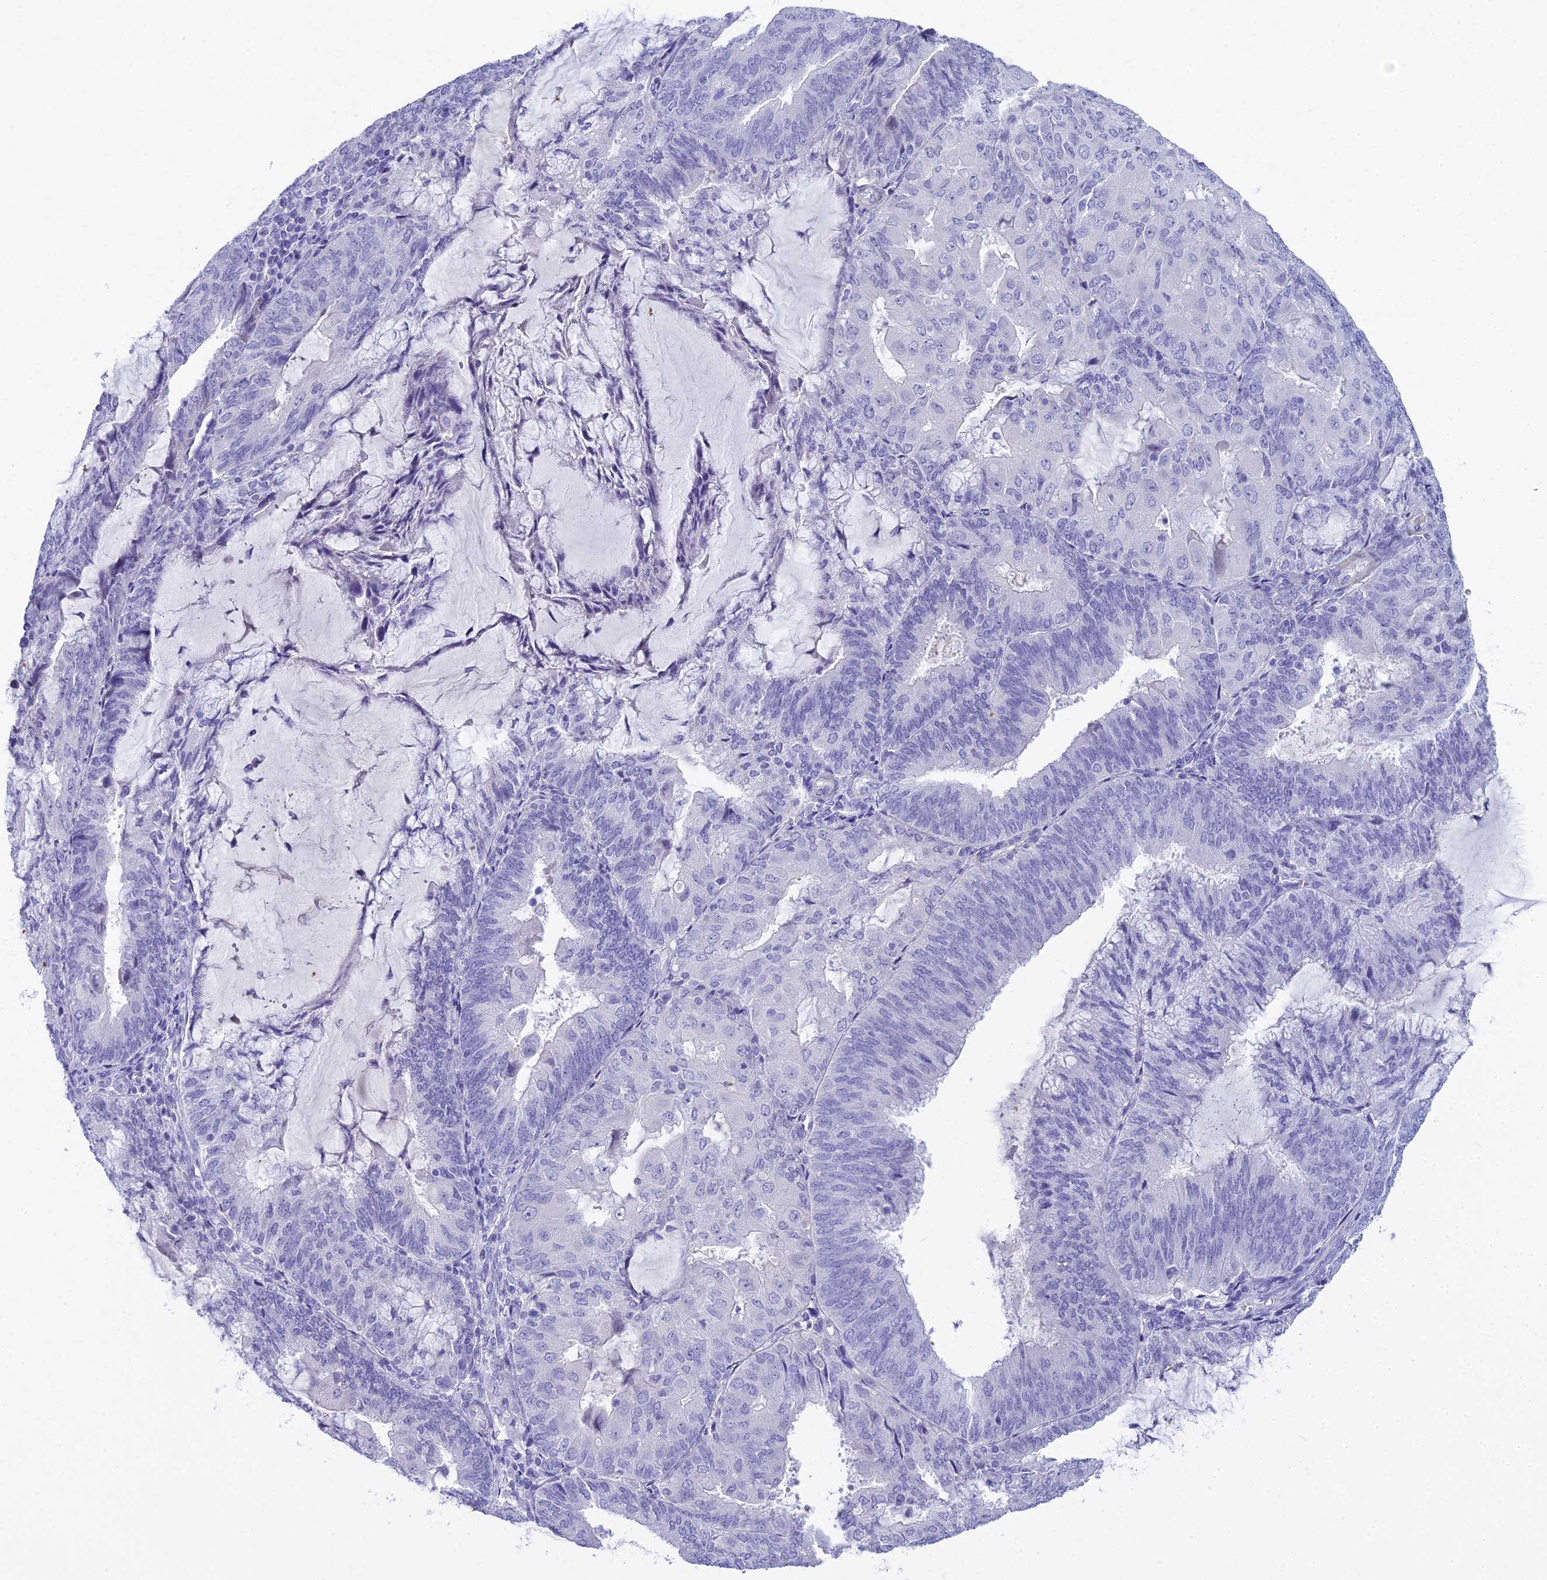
{"staining": {"intensity": "negative", "quantity": "none", "location": "none"}, "tissue": "endometrial cancer", "cell_type": "Tumor cells", "image_type": "cancer", "snomed": [{"axis": "morphology", "description": "Adenocarcinoma, NOS"}, {"axis": "topography", "description": "Endometrium"}], "caption": "Micrograph shows no significant protein expression in tumor cells of endometrial cancer (adenocarcinoma).", "gene": "UNC80", "patient": {"sex": "female", "age": 81}}